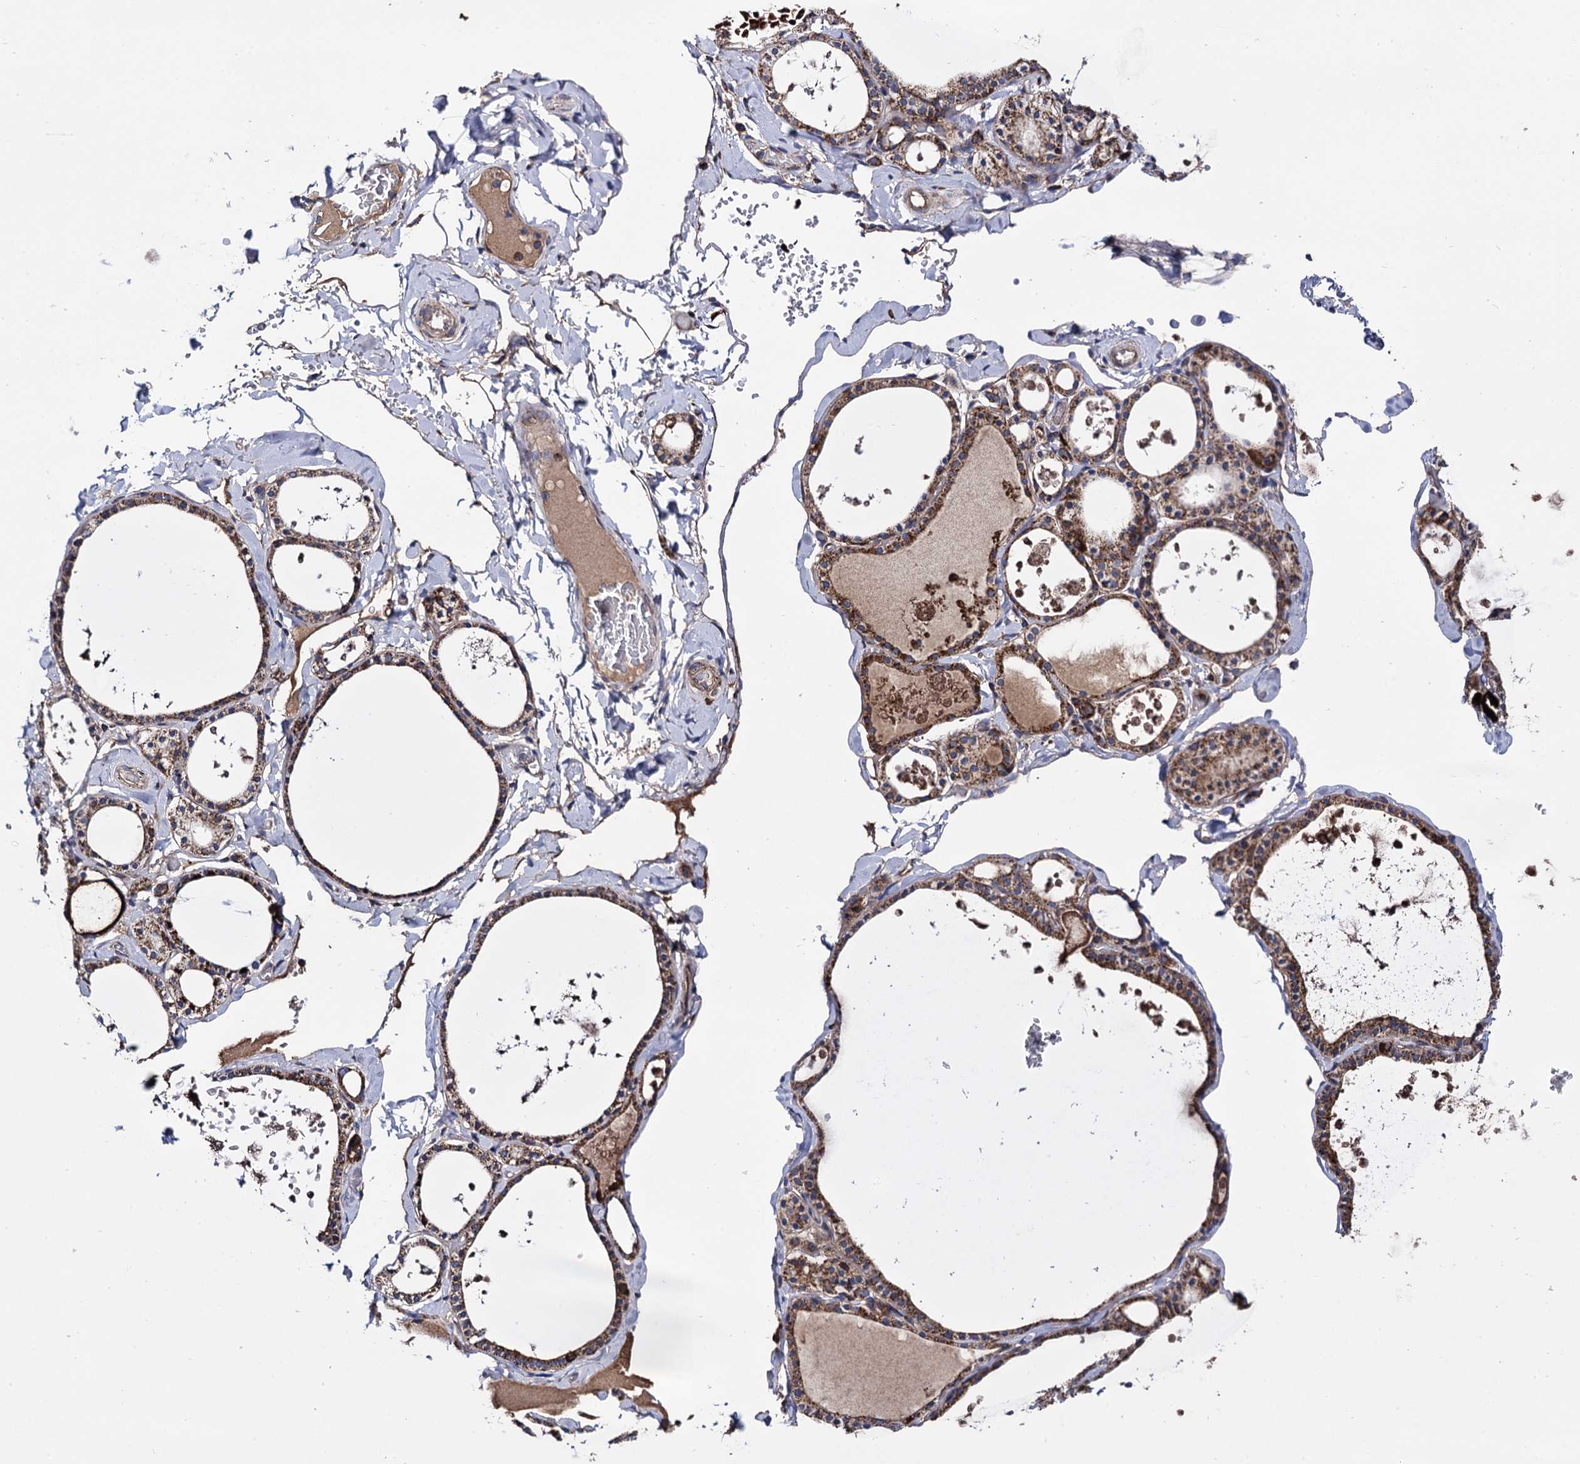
{"staining": {"intensity": "strong", "quantity": ">75%", "location": "cytoplasmic/membranous"}, "tissue": "thyroid gland", "cell_type": "Glandular cells", "image_type": "normal", "snomed": [{"axis": "morphology", "description": "Normal tissue, NOS"}, {"axis": "topography", "description": "Thyroid gland"}], "caption": "This histopathology image reveals unremarkable thyroid gland stained with immunohistochemistry (IHC) to label a protein in brown. The cytoplasmic/membranous of glandular cells show strong positivity for the protein. Nuclei are counter-stained blue.", "gene": "IQCH", "patient": {"sex": "male", "age": 56}}